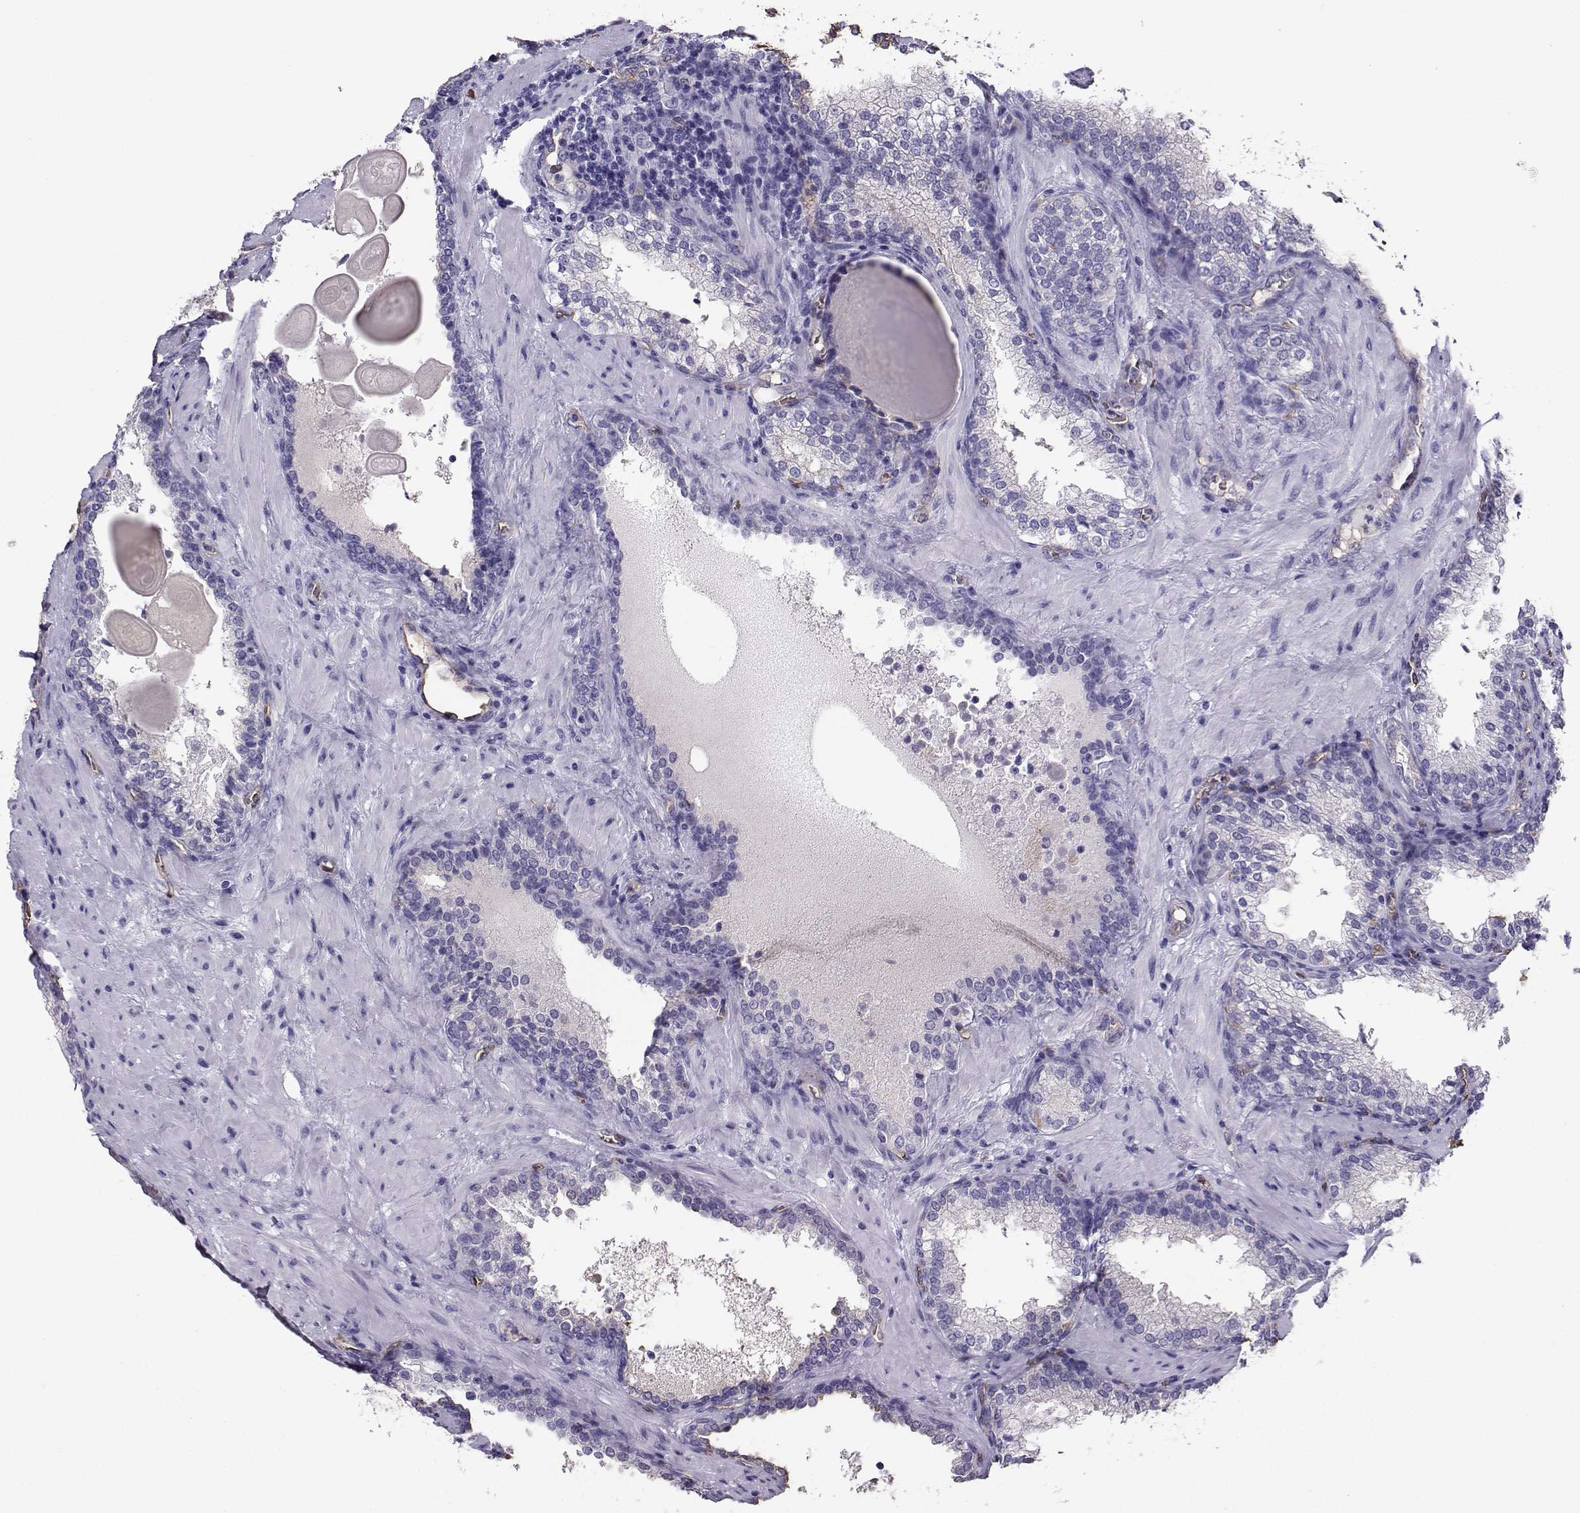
{"staining": {"intensity": "negative", "quantity": "none", "location": "none"}, "tissue": "prostate cancer", "cell_type": "Tumor cells", "image_type": "cancer", "snomed": [{"axis": "morphology", "description": "Adenocarcinoma, Low grade"}, {"axis": "topography", "description": "Prostate"}], "caption": "A photomicrograph of prostate adenocarcinoma (low-grade) stained for a protein demonstrates no brown staining in tumor cells.", "gene": "CLUL1", "patient": {"sex": "male", "age": 60}}